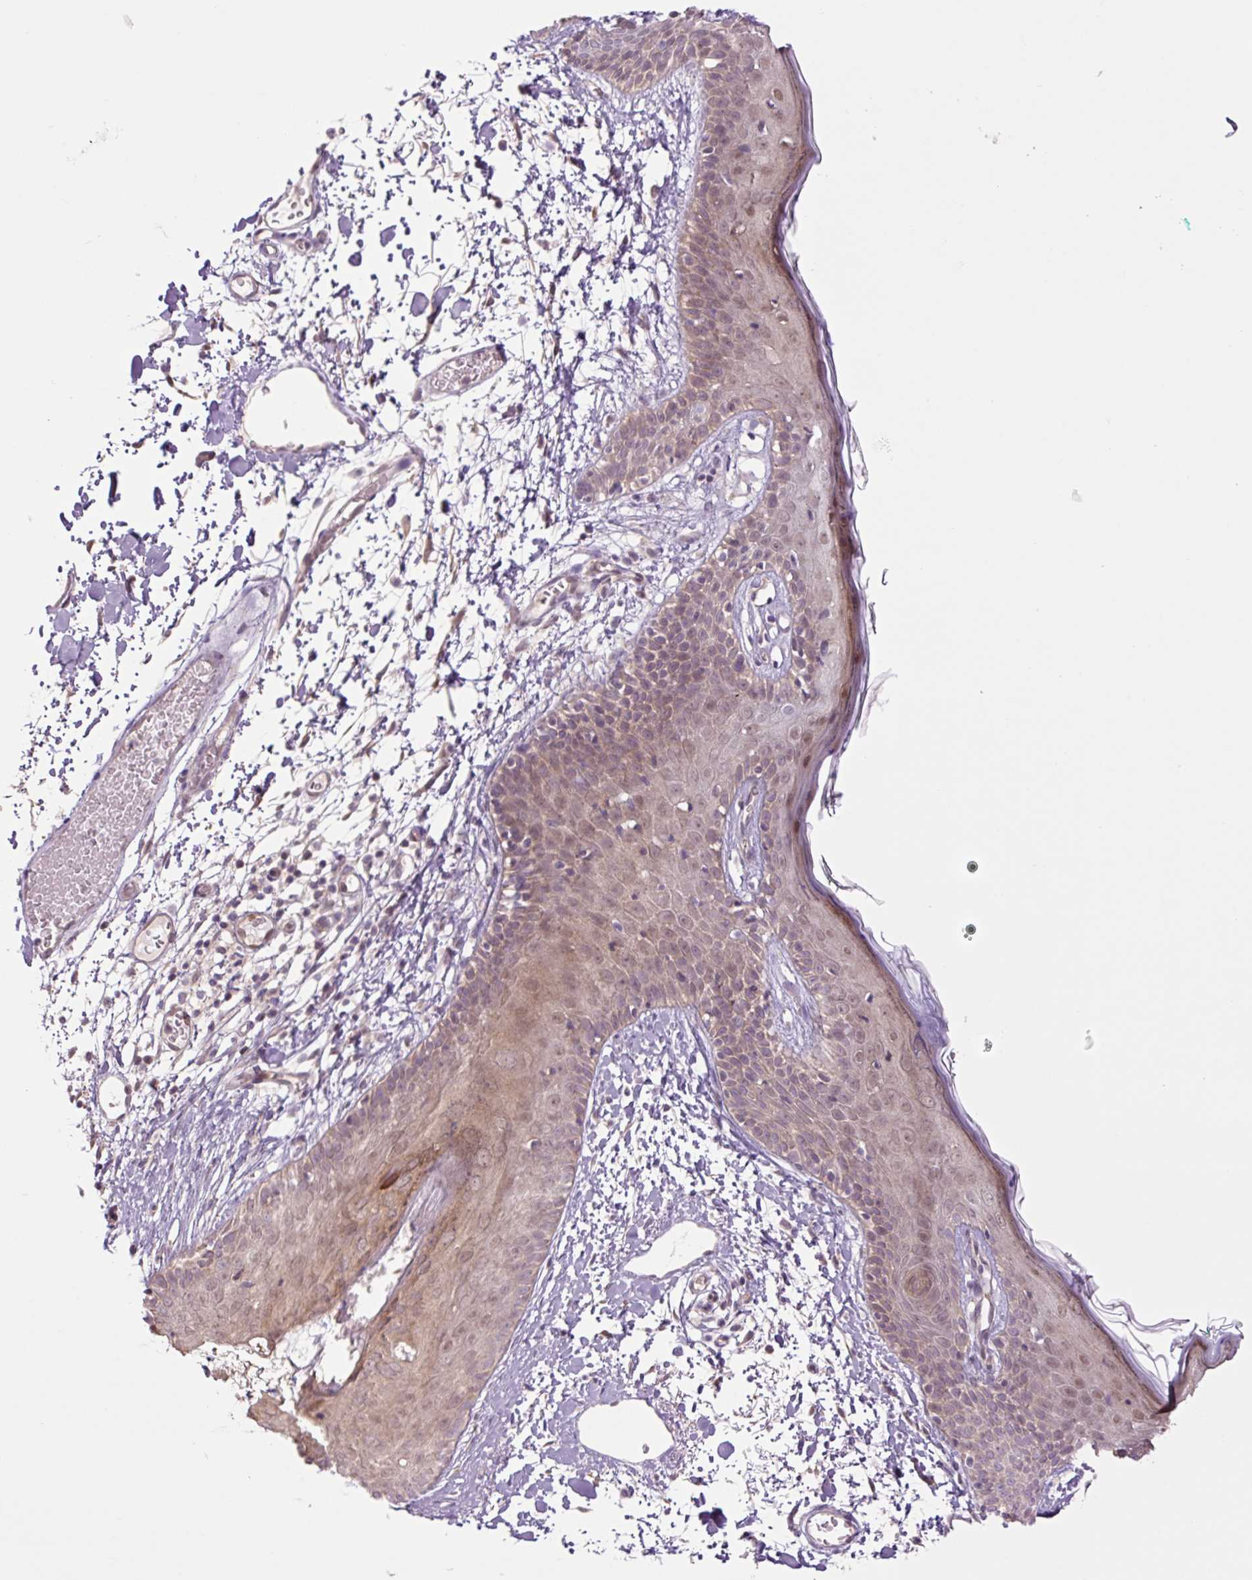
{"staining": {"intensity": "weak", "quantity": ">75%", "location": "cytoplasmic/membranous"}, "tissue": "skin", "cell_type": "Fibroblasts", "image_type": "normal", "snomed": [{"axis": "morphology", "description": "Normal tissue, NOS"}, {"axis": "topography", "description": "Skin"}], "caption": "Protein staining of normal skin shows weak cytoplasmic/membranous expression in approximately >75% of fibroblasts.", "gene": "TPT1", "patient": {"sex": "male", "age": 79}}